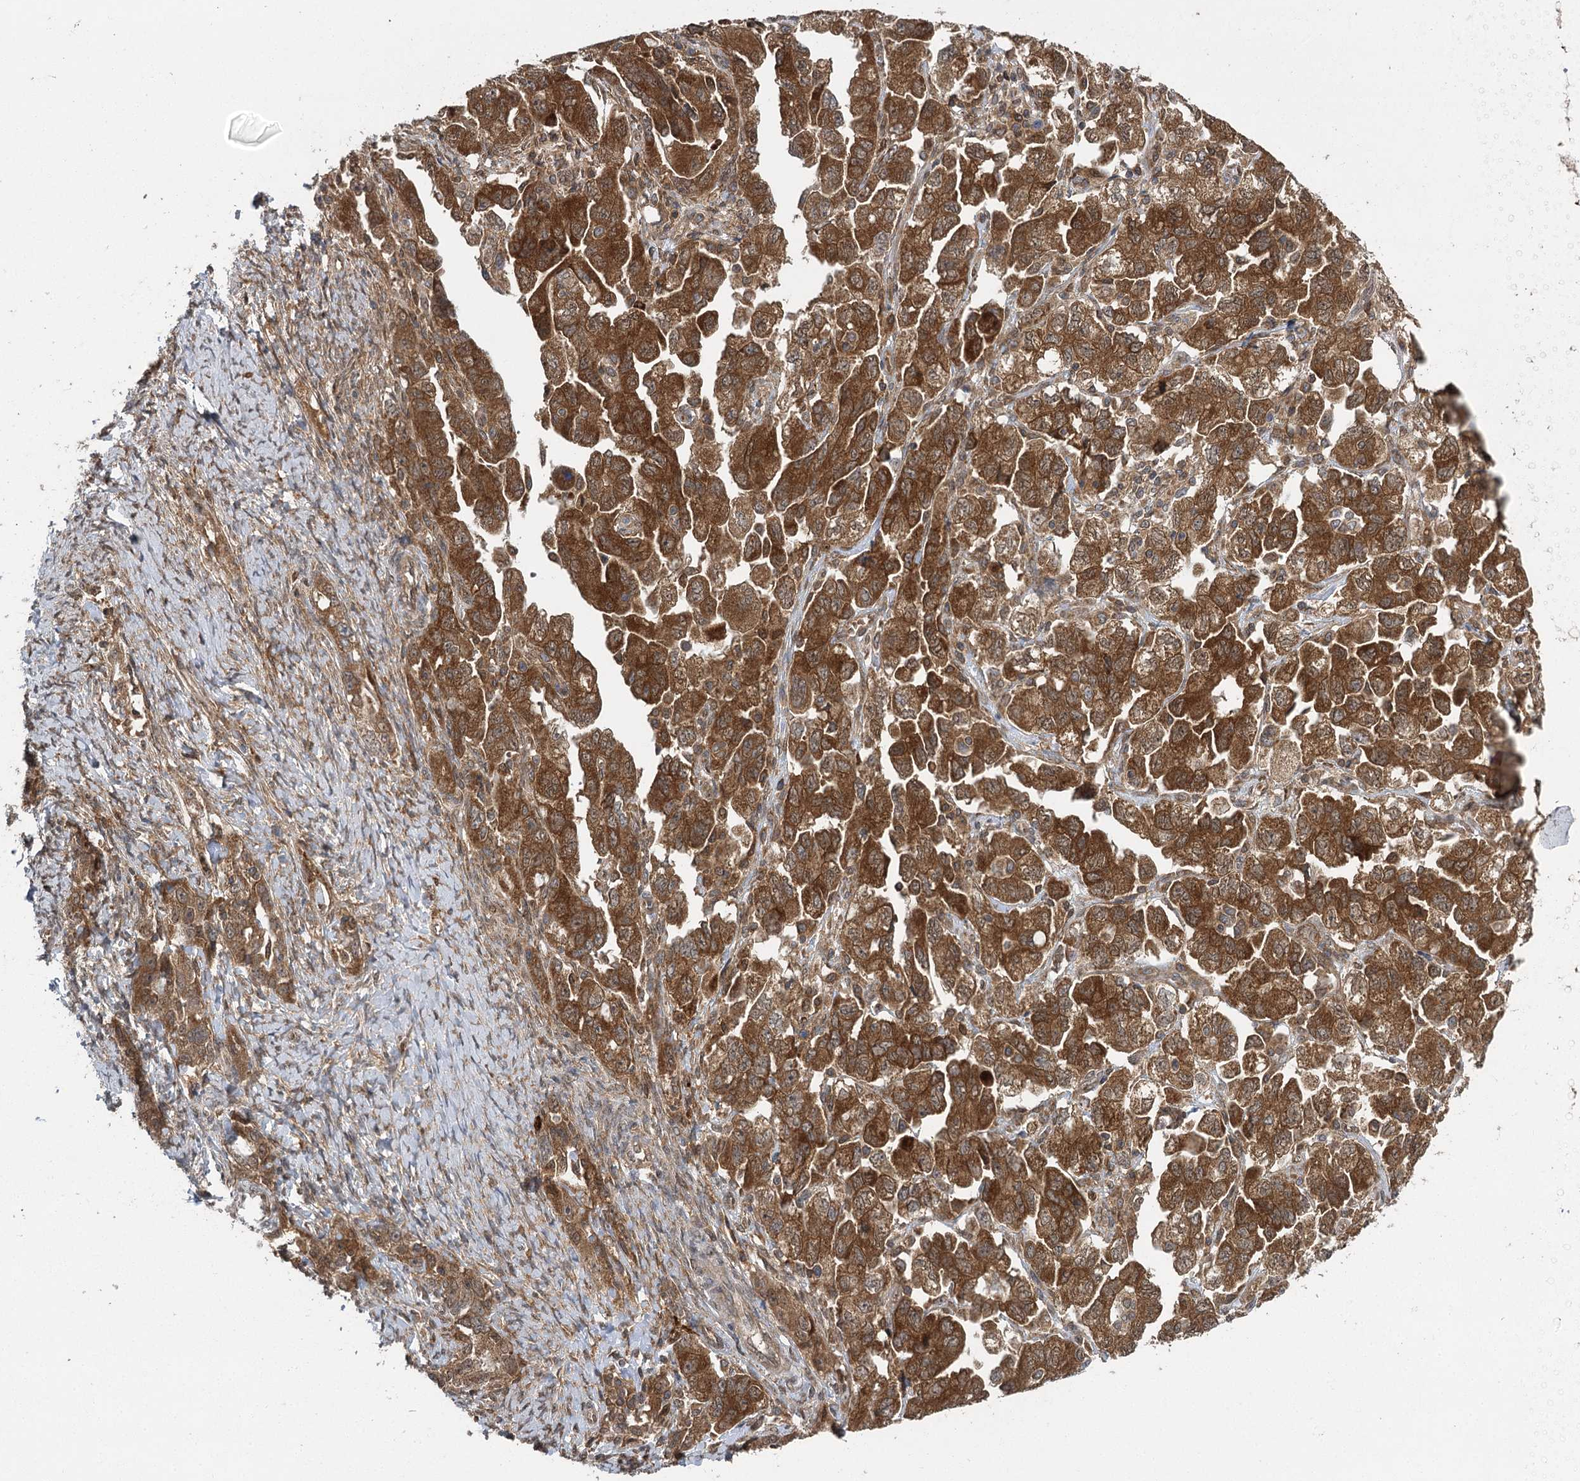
{"staining": {"intensity": "moderate", "quantity": ">75%", "location": "cytoplasmic/membranous"}, "tissue": "ovarian cancer", "cell_type": "Tumor cells", "image_type": "cancer", "snomed": [{"axis": "morphology", "description": "Carcinoma, NOS"}, {"axis": "morphology", "description": "Cystadenocarcinoma, serous, NOS"}, {"axis": "topography", "description": "Ovary"}], "caption": "This is a histology image of IHC staining of serous cystadenocarcinoma (ovarian), which shows moderate positivity in the cytoplasmic/membranous of tumor cells.", "gene": "C12orf4", "patient": {"sex": "female", "age": 69}}